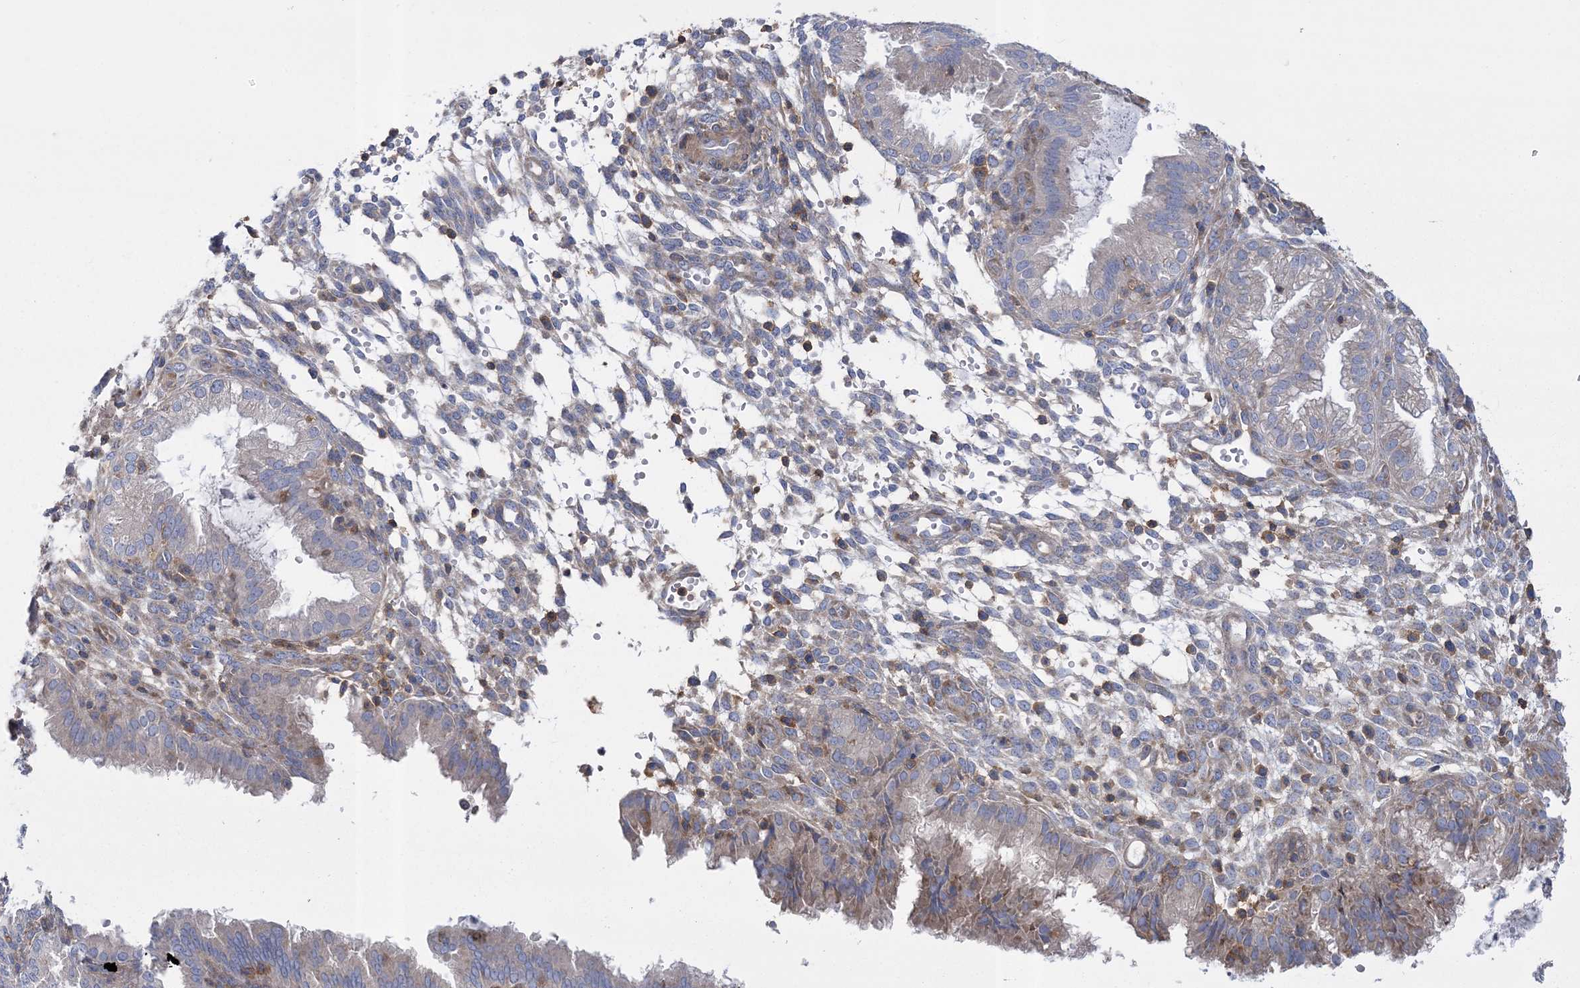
{"staining": {"intensity": "moderate", "quantity": "<25%", "location": "cytoplasmic/membranous"}, "tissue": "endometrium", "cell_type": "Cells in endometrial stroma", "image_type": "normal", "snomed": [{"axis": "morphology", "description": "Normal tissue, NOS"}, {"axis": "topography", "description": "Endometrium"}], "caption": "Protein expression analysis of benign human endometrium reveals moderate cytoplasmic/membranous positivity in about <25% of cells in endometrial stroma. Immunohistochemistry (ihc) stains the protein in brown and the nuclei are stained blue.", "gene": "ARSJ", "patient": {"sex": "female", "age": 33}}